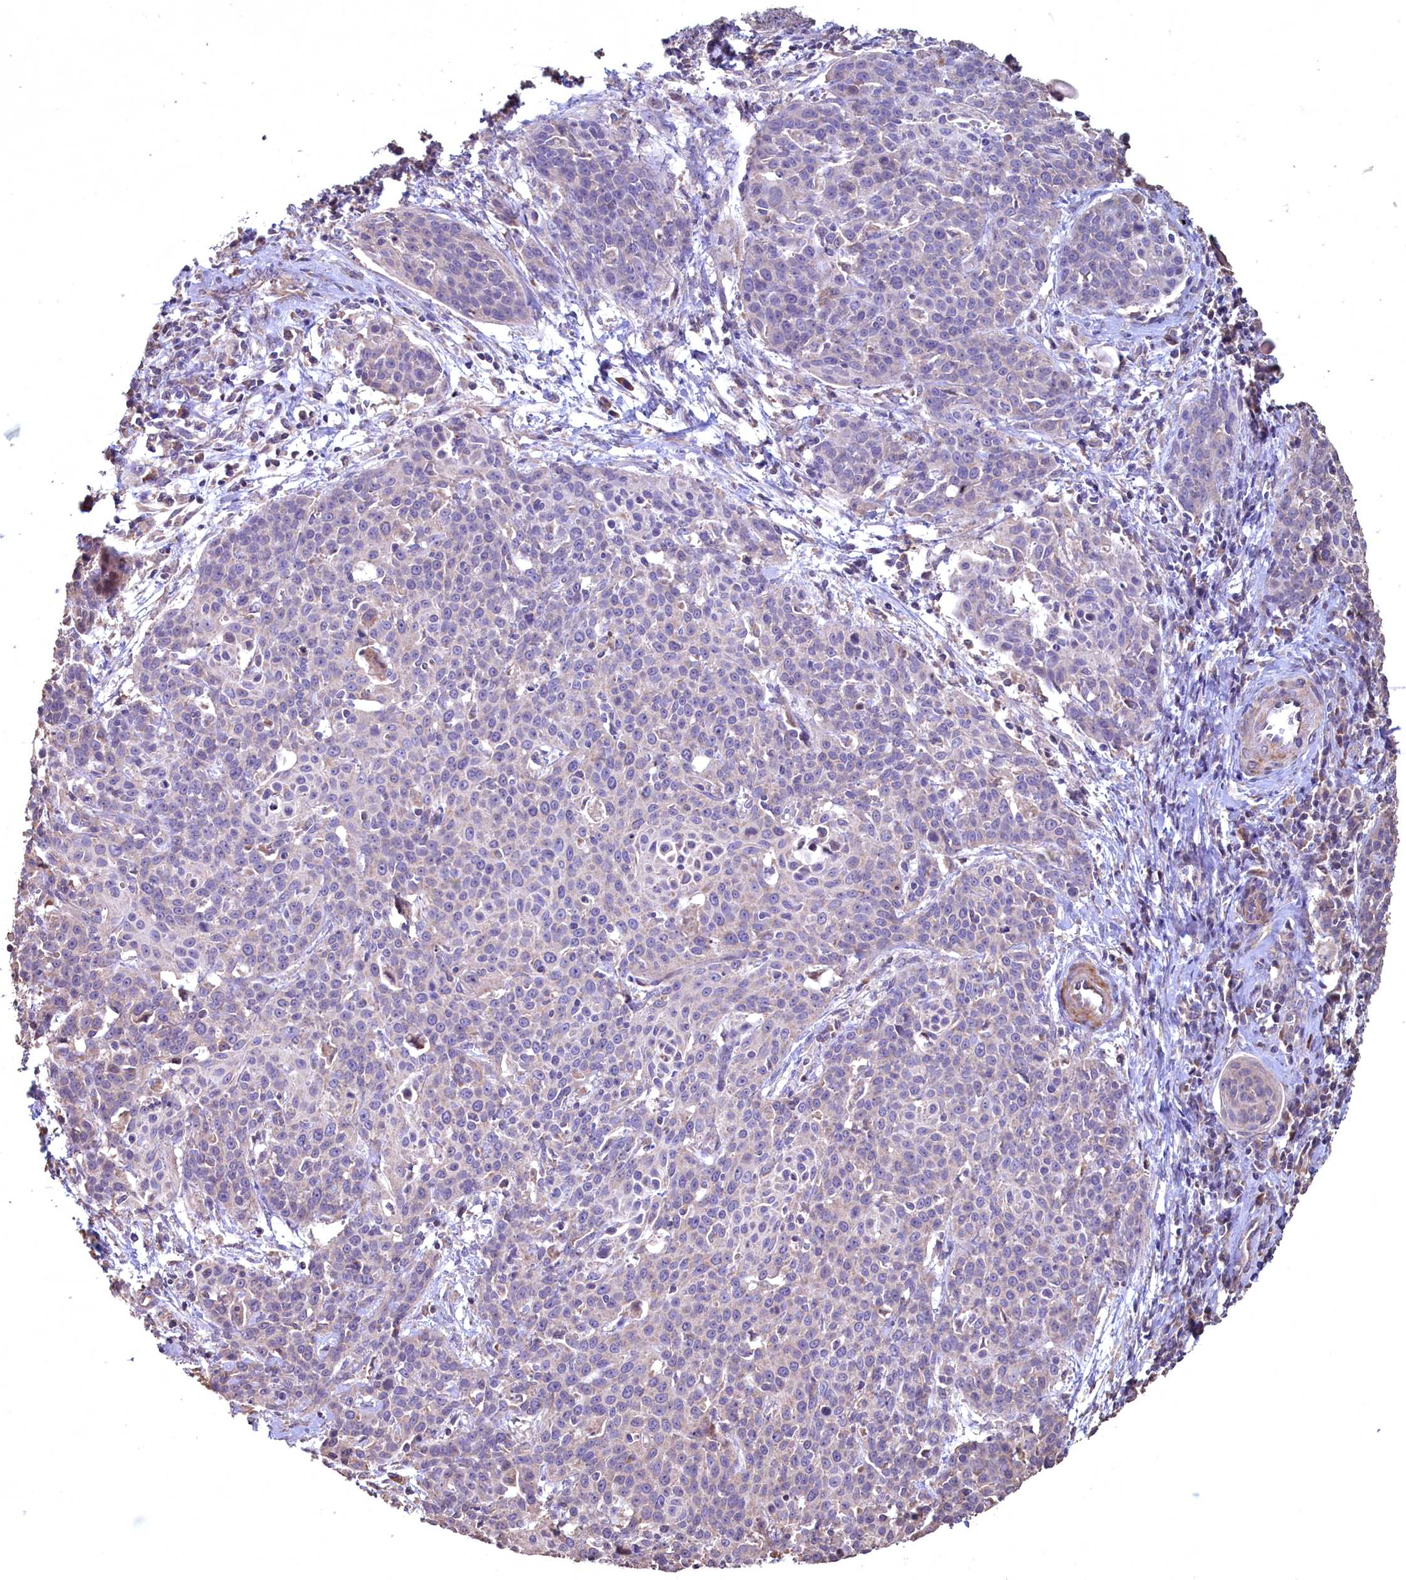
{"staining": {"intensity": "negative", "quantity": "none", "location": "none"}, "tissue": "cervical cancer", "cell_type": "Tumor cells", "image_type": "cancer", "snomed": [{"axis": "morphology", "description": "Squamous cell carcinoma, NOS"}, {"axis": "topography", "description": "Cervix"}], "caption": "Immunohistochemical staining of squamous cell carcinoma (cervical) demonstrates no significant staining in tumor cells.", "gene": "FUNDC1", "patient": {"sex": "female", "age": 38}}